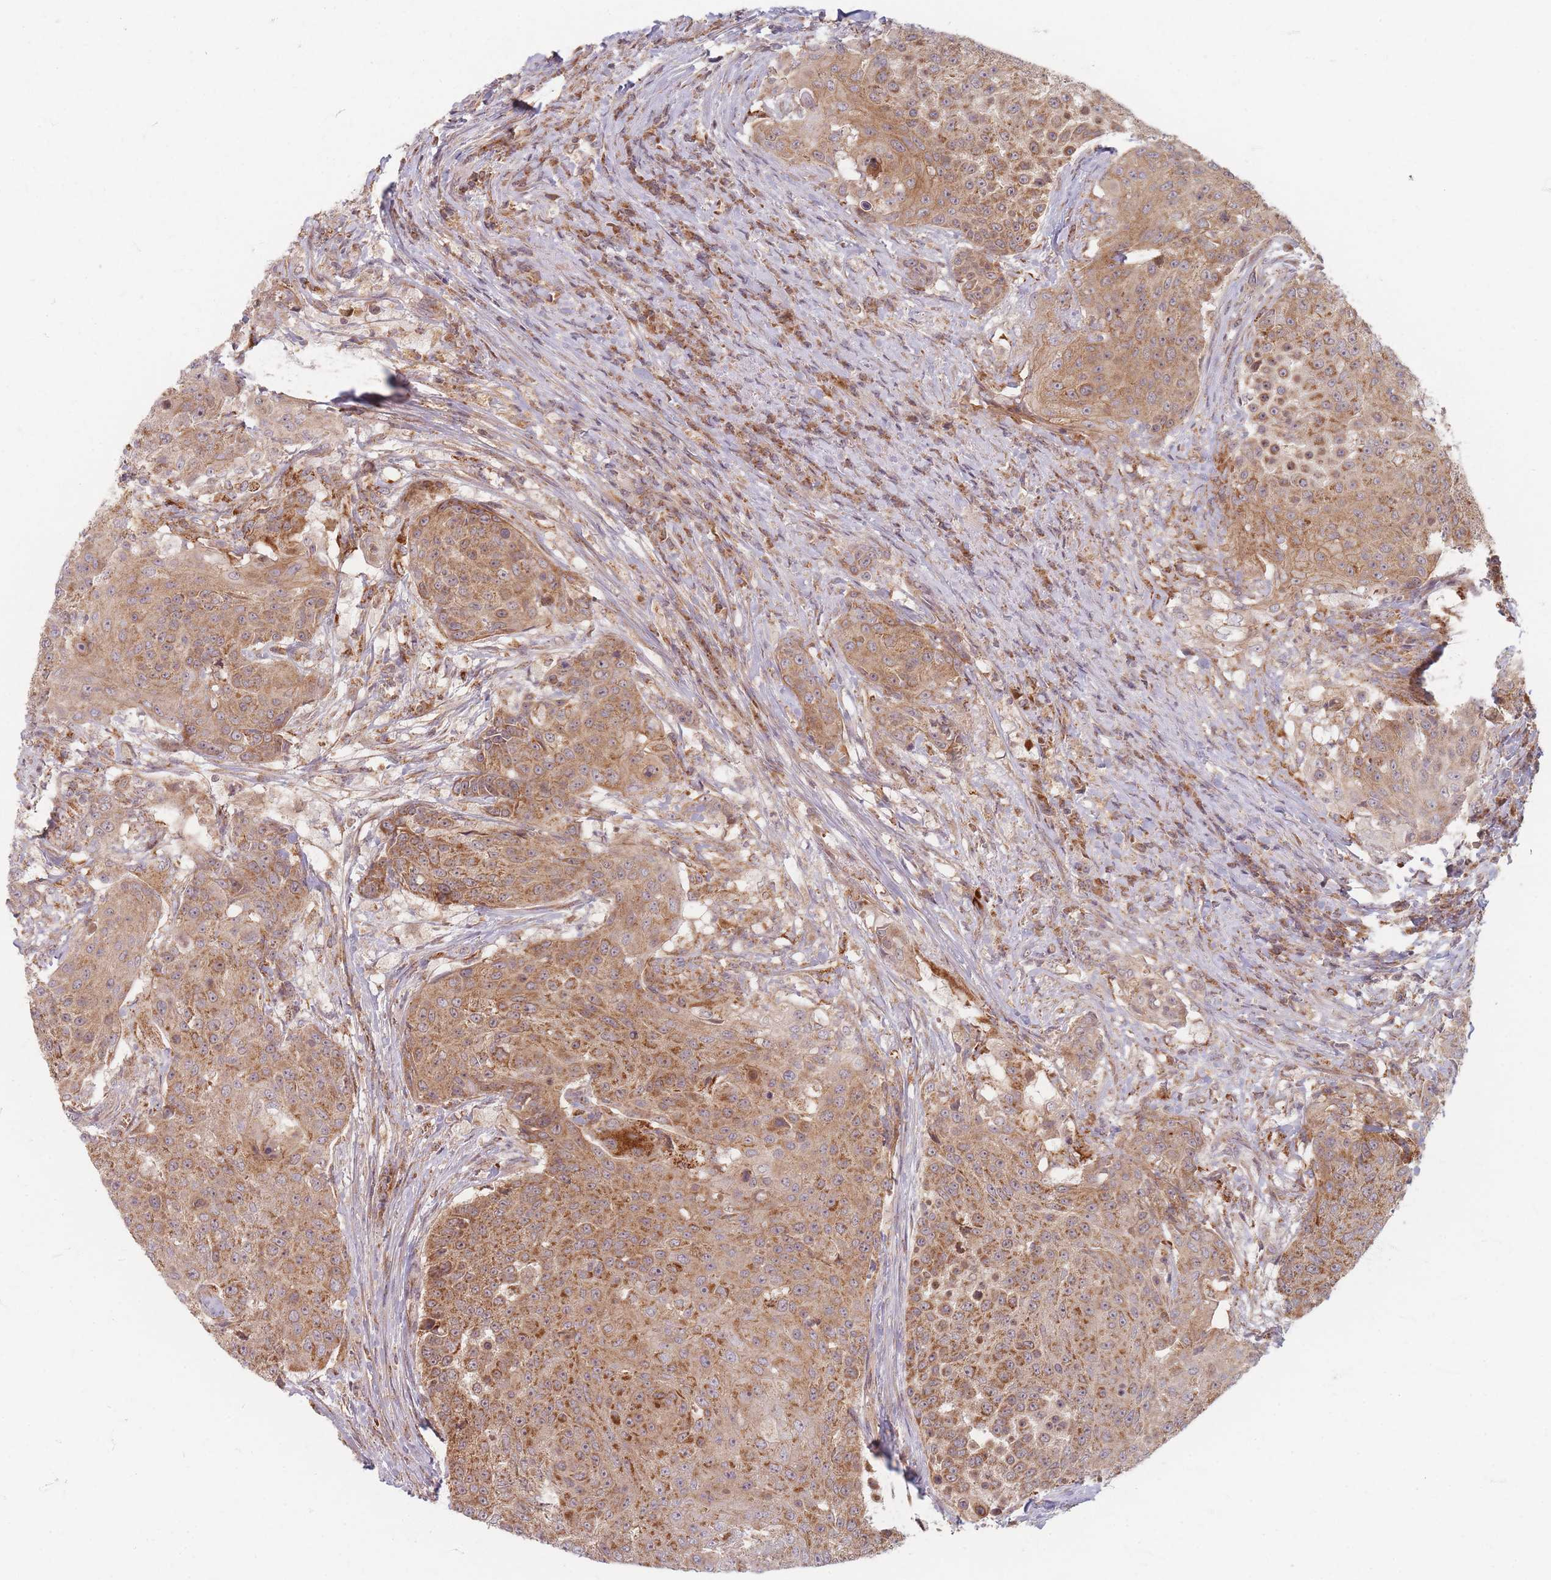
{"staining": {"intensity": "moderate", "quantity": ">75%", "location": "cytoplasmic/membranous"}, "tissue": "urothelial cancer", "cell_type": "Tumor cells", "image_type": "cancer", "snomed": [{"axis": "morphology", "description": "Urothelial carcinoma, High grade"}, {"axis": "topography", "description": "Urinary bladder"}], "caption": "Immunohistochemical staining of urothelial cancer shows medium levels of moderate cytoplasmic/membranous staining in about >75% of tumor cells.", "gene": "RADX", "patient": {"sex": "female", "age": 63}}